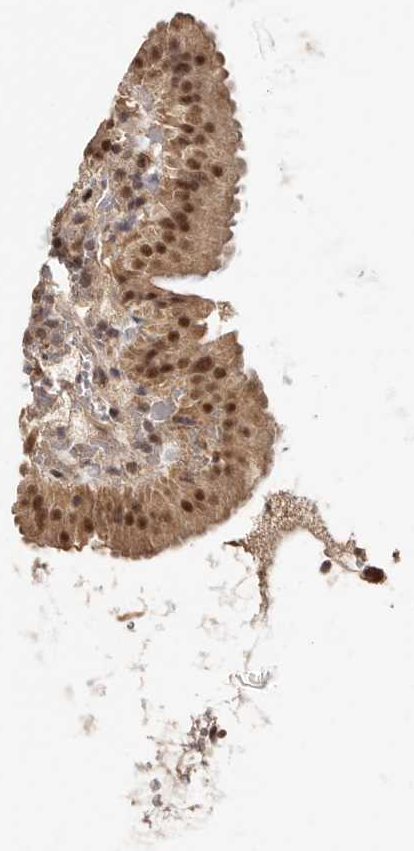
{"staining": {"intensity": "moderate", "quantity": ">75%", "location": "cytoplasmic/membranous,nuclear"}, "tissue": "gallbladder", "cell_type": "Glandular cells", "image_type": "normal", "snomed": [{"axis": "morphology", "description": "Normal tissue, NOS"}, {"axis": "topography", "description": "Gallbladder"}], "caption": "A histopathology image showing moderate cytoplasmic/membranous,nuclear positivity in about >75% of glandular cells in unremarkable gallbladder, as visualized by brown immunohistochemical staining.", "gene": "MED8", "patient": {"sex": "male", "age": 54}}